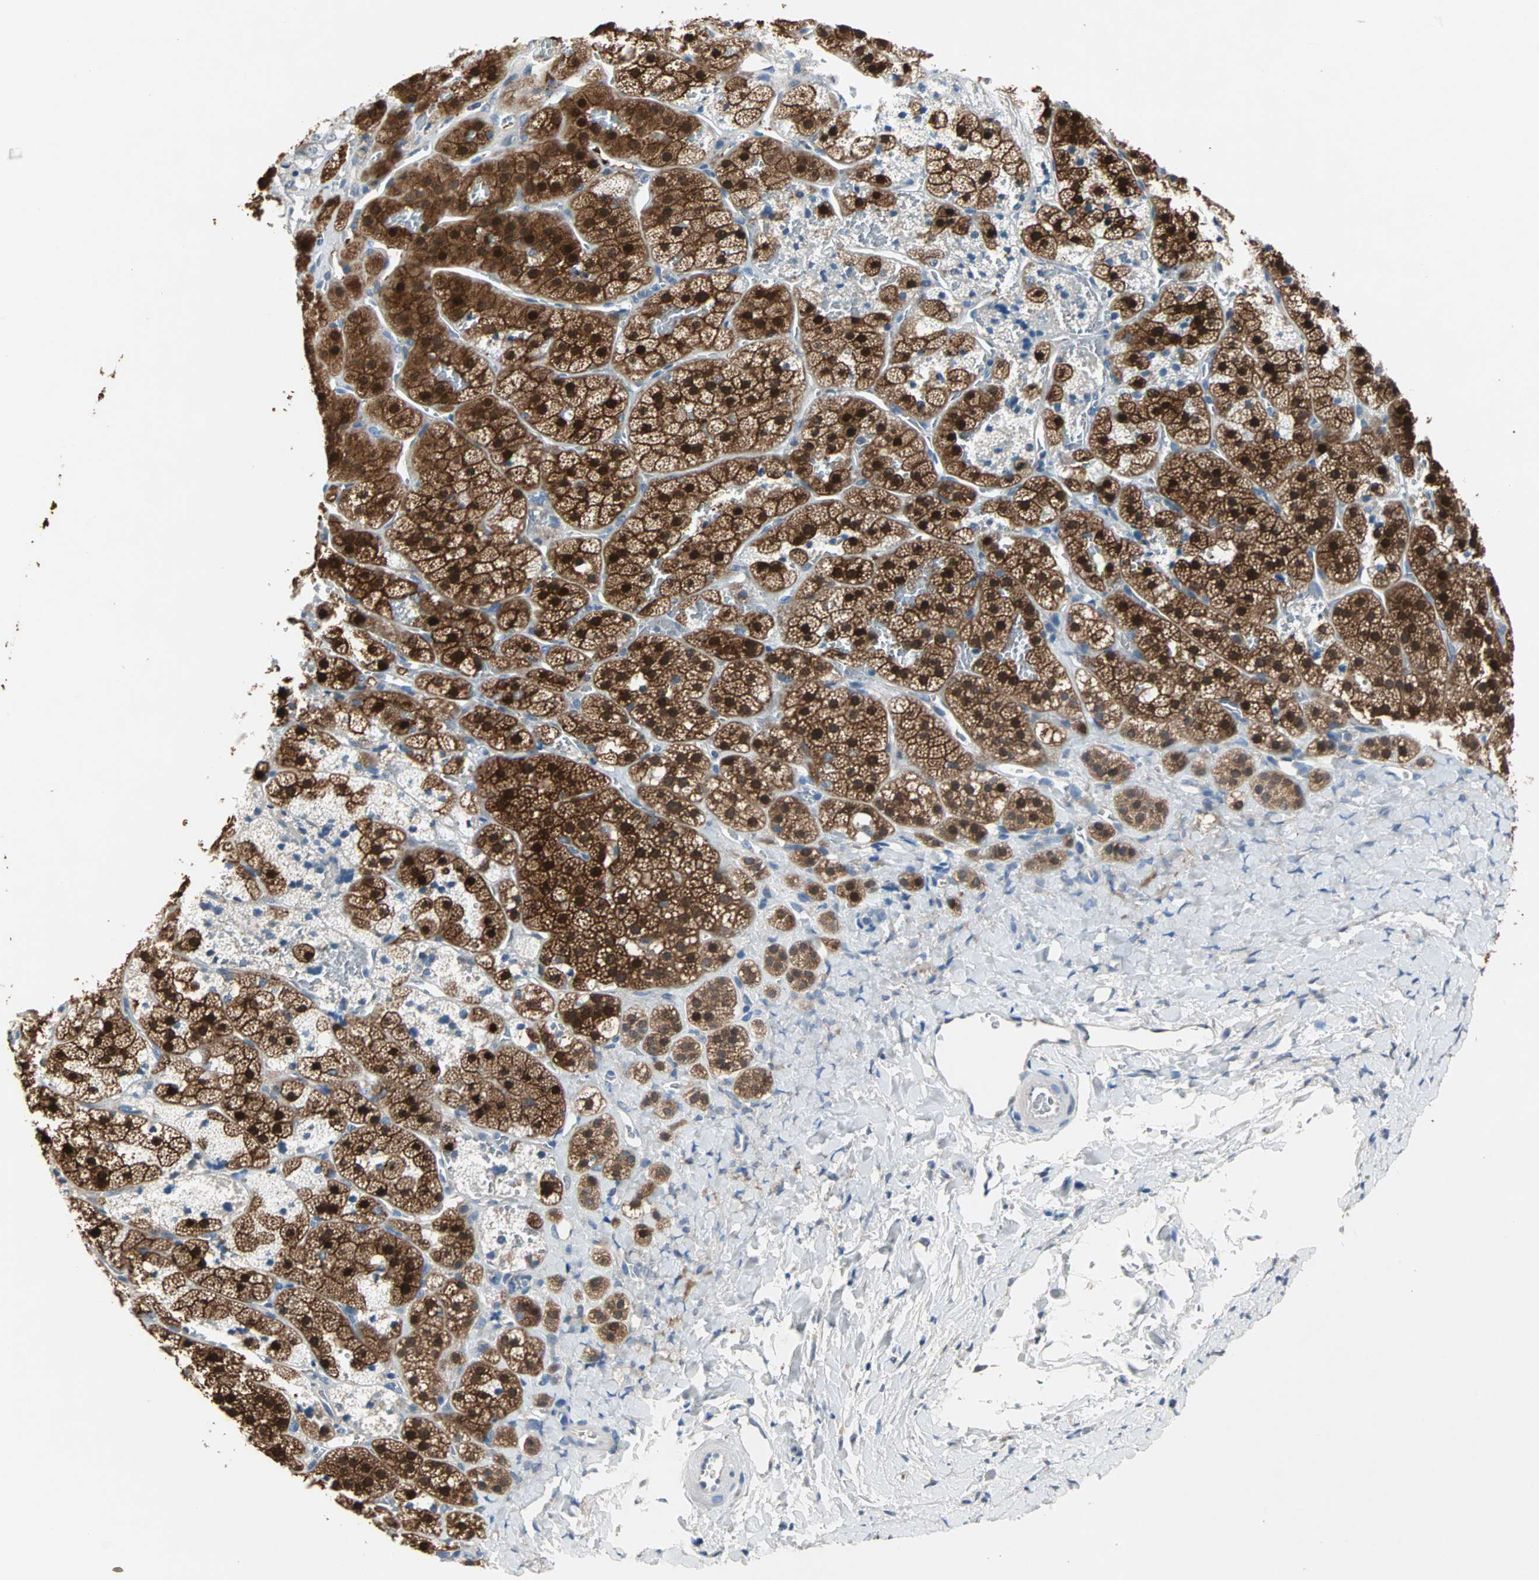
{"staining": {"intensity": "strong", "quantity": ">75%", "location": "cytoplasmic/membranous,nuclear"}, "tissue": "adrenal gland", "cell_type": "Glandular cells", "image_type": "normal", "snomed": [{"axis": "morphology", "description": "Normal tissue, NOS"}, {"axis": "topography", "description": "Adrenal gland"}], "caption": "Approximately >75% of glandular cells in normal adrenal gland show strong cytoplasmic/membranous,nuclear protein staining as visualized by brown immunohistochemical staining.", "gene": "MPI", "patient": {"sex": "female", "age": 44}}